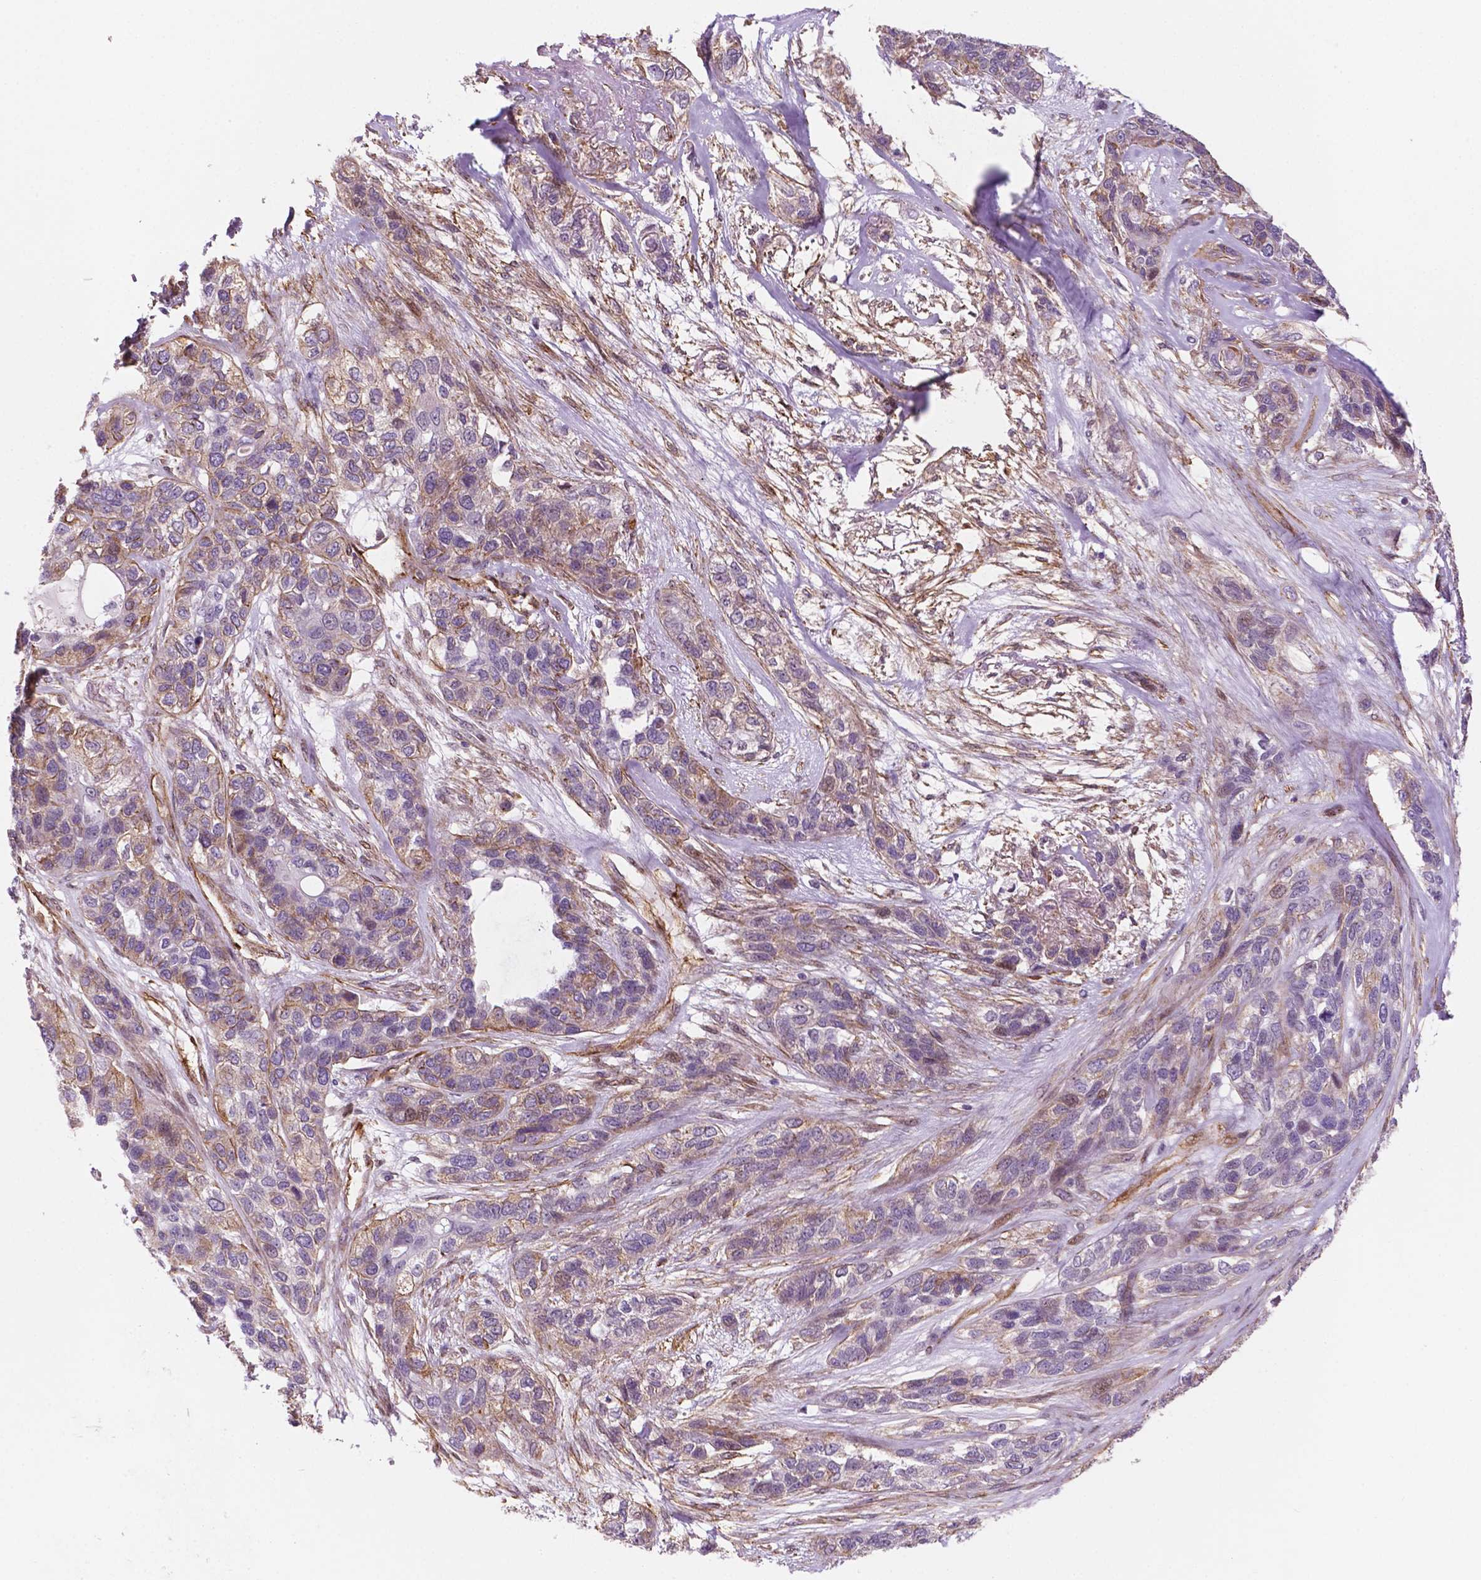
{"staining": {"intensity": "moderate", "quantity": "<25%", "location": "cytoplasmic/membranous"}, "tissue": "lung cancer", "cell_type": "Tumor cells", "image_type": "cancer", "snomed": [{"axis": "morphology", "description": "Squamous cell carcinoma, NOS"}, {"axis": "topography", "description": "Lung"}], "caption": "Moderate cytoplasmic/membranous staining for a protein is seen in about <25% of tumor cells of lung squamous cell carcinoma using immunohistochemistry (IHC).", "gene": "EGFL8", "patient": {"sex": "female", "age": 70}}